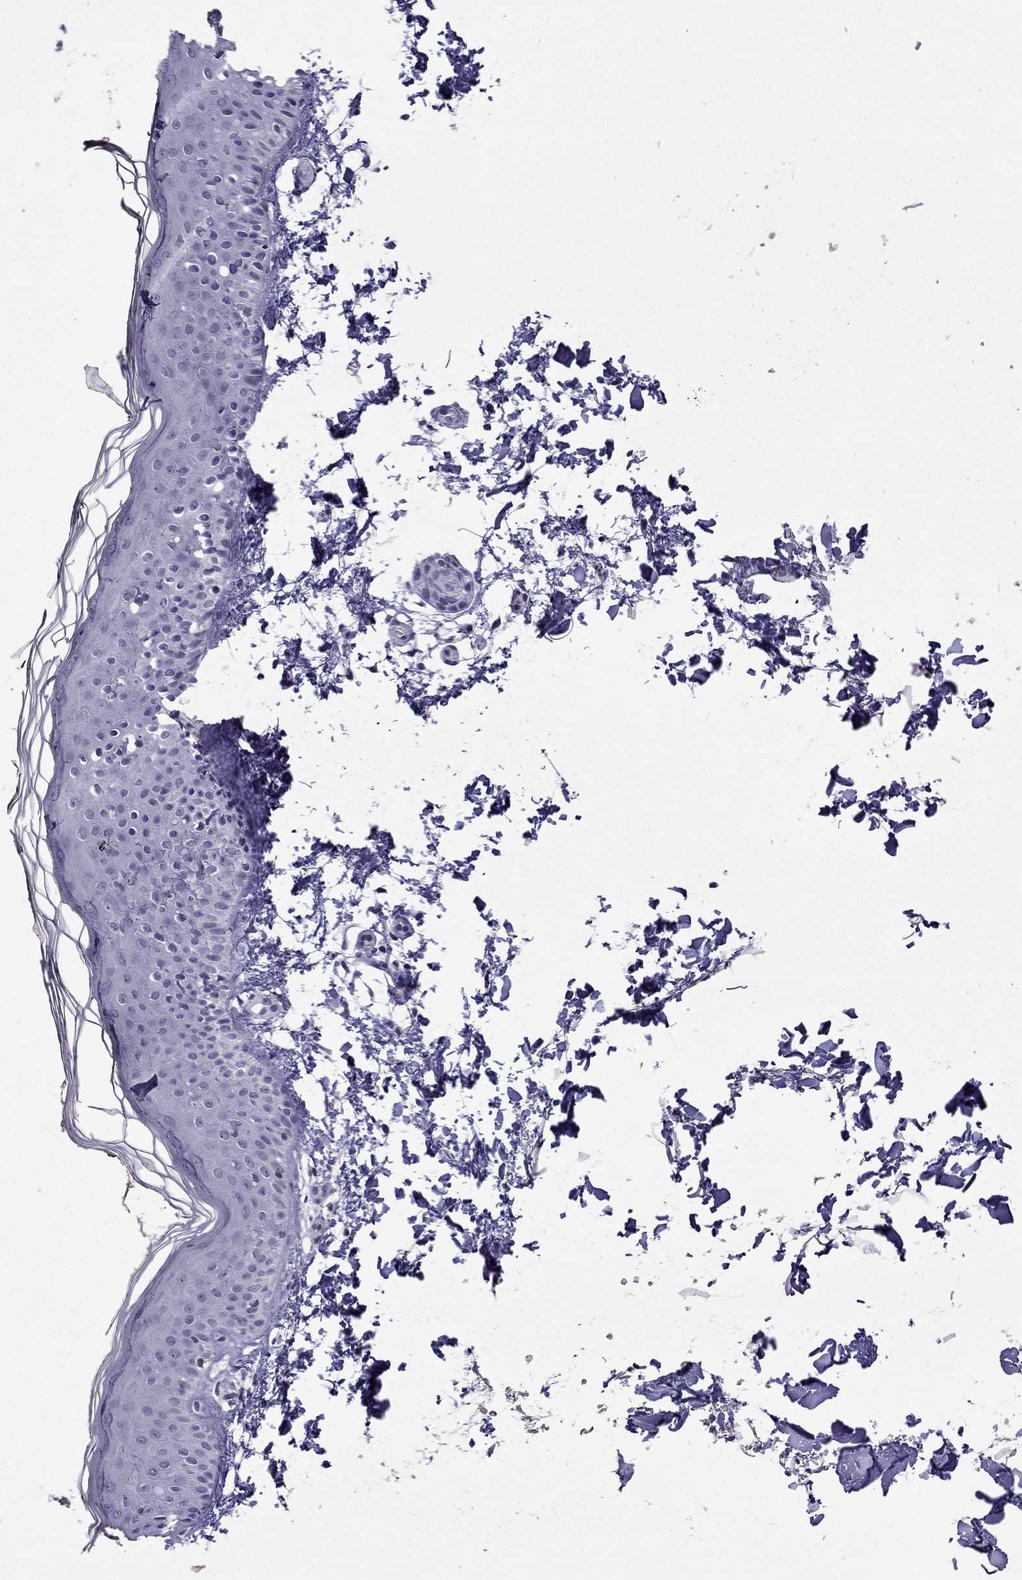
{"staining": {"intensity": "negative", "quantity": "none", "location": "none"}, "tissue": "skin", "cell_type": "Fibroblasts", "image_type": "normal", "snomed": [{"axis": "morphology", "description": "Normal tissue, NOS"}, {"axis": "topography", "description": "Skin"}], "caption": "The histopathology image exhibits no significant expression in fibroblasts of skin. Nuclei are stained in blue.", "gene": "TTN", "patient": {"sex": "female", "age": 62}}